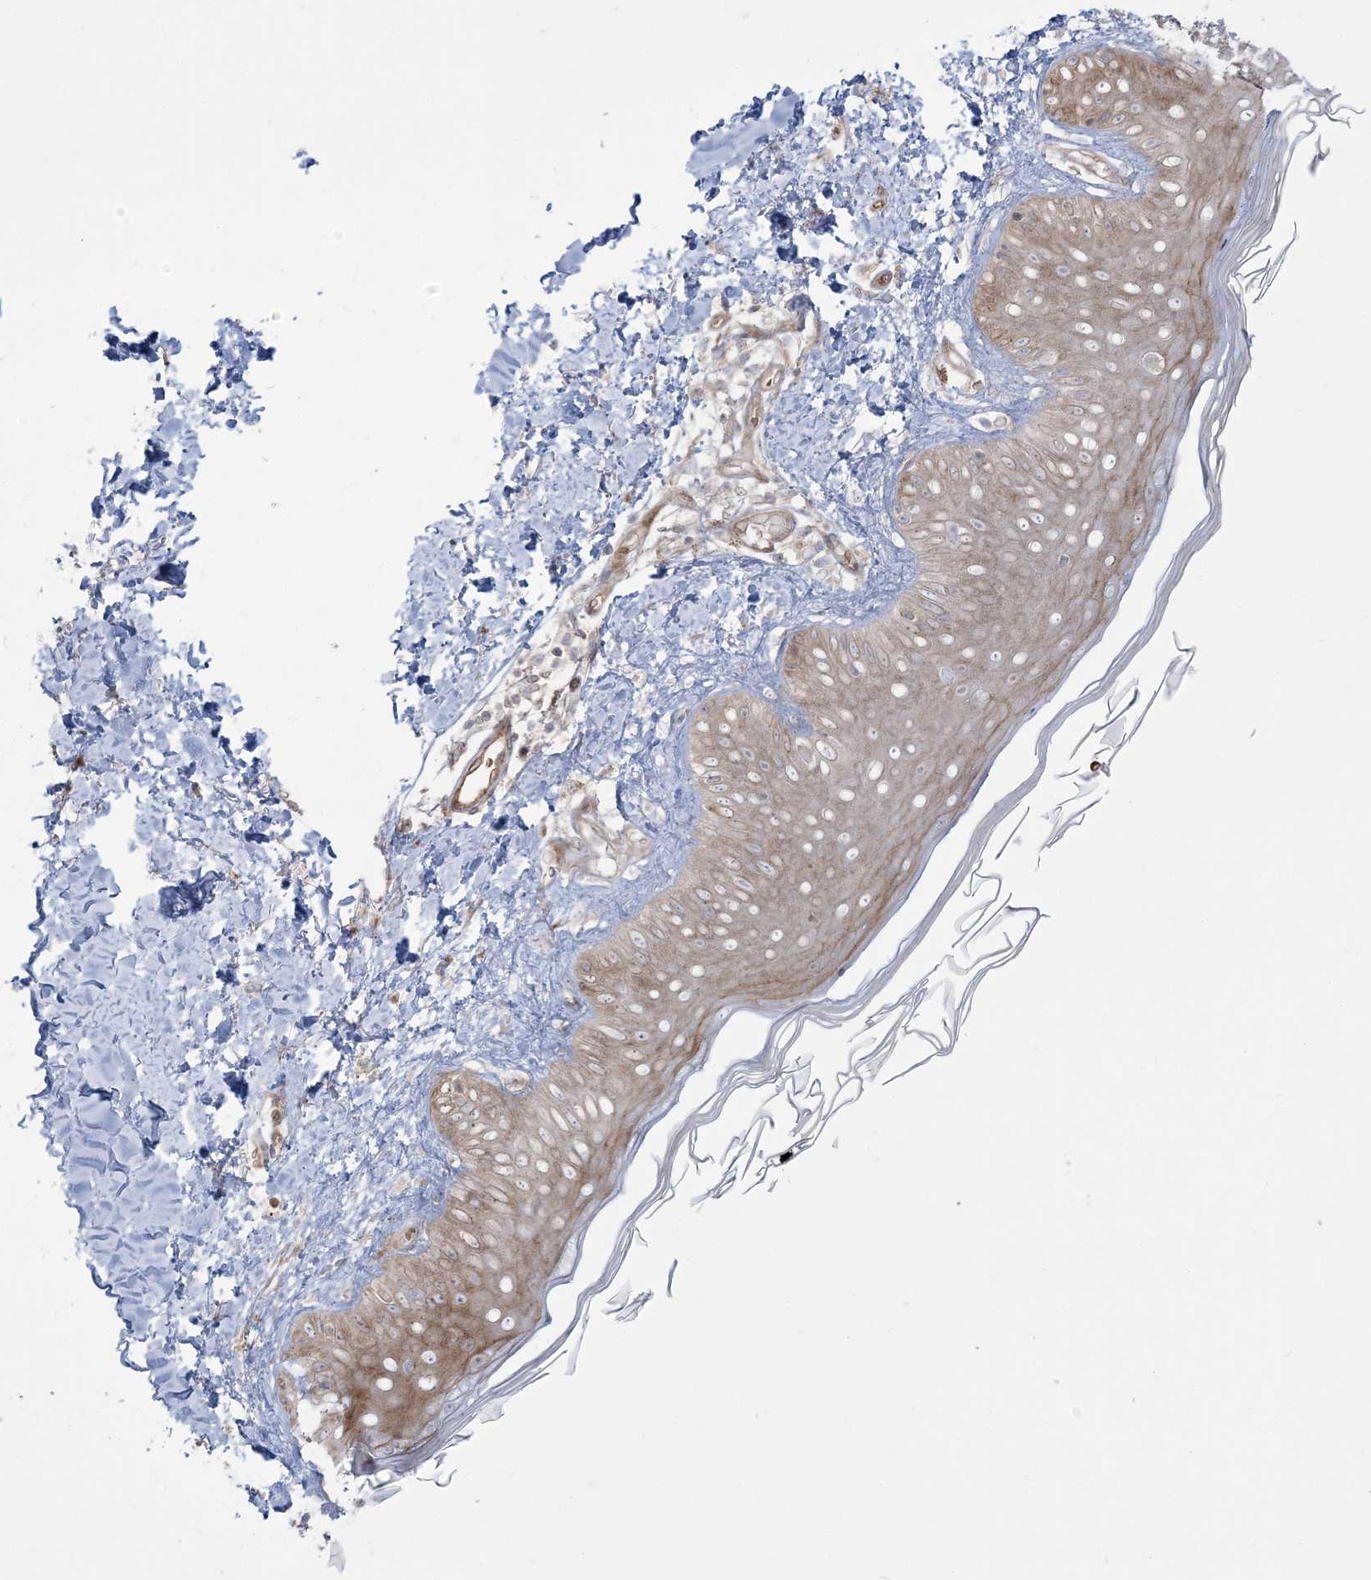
{"staining": {"intensity": "weak", "quantity": ">75%", "location": "cytoplasmic/membranous"}, "tissue": "skin", "cell_type": "Fibroblasts", "image_type": "normal", "snomed": [{"axis": "morphology", "description": "Normal tissue, NOS"}, {"axis": "topography", "description": "Skin"}], "caption": "An IHC image of benign tissue is shown. Protein staining in brown shows weak cytoplasmic/membranous positivity in skin within fibroblasts.", "gene": "NUDT9", "patient": {"sex": "male", "age": 52}}